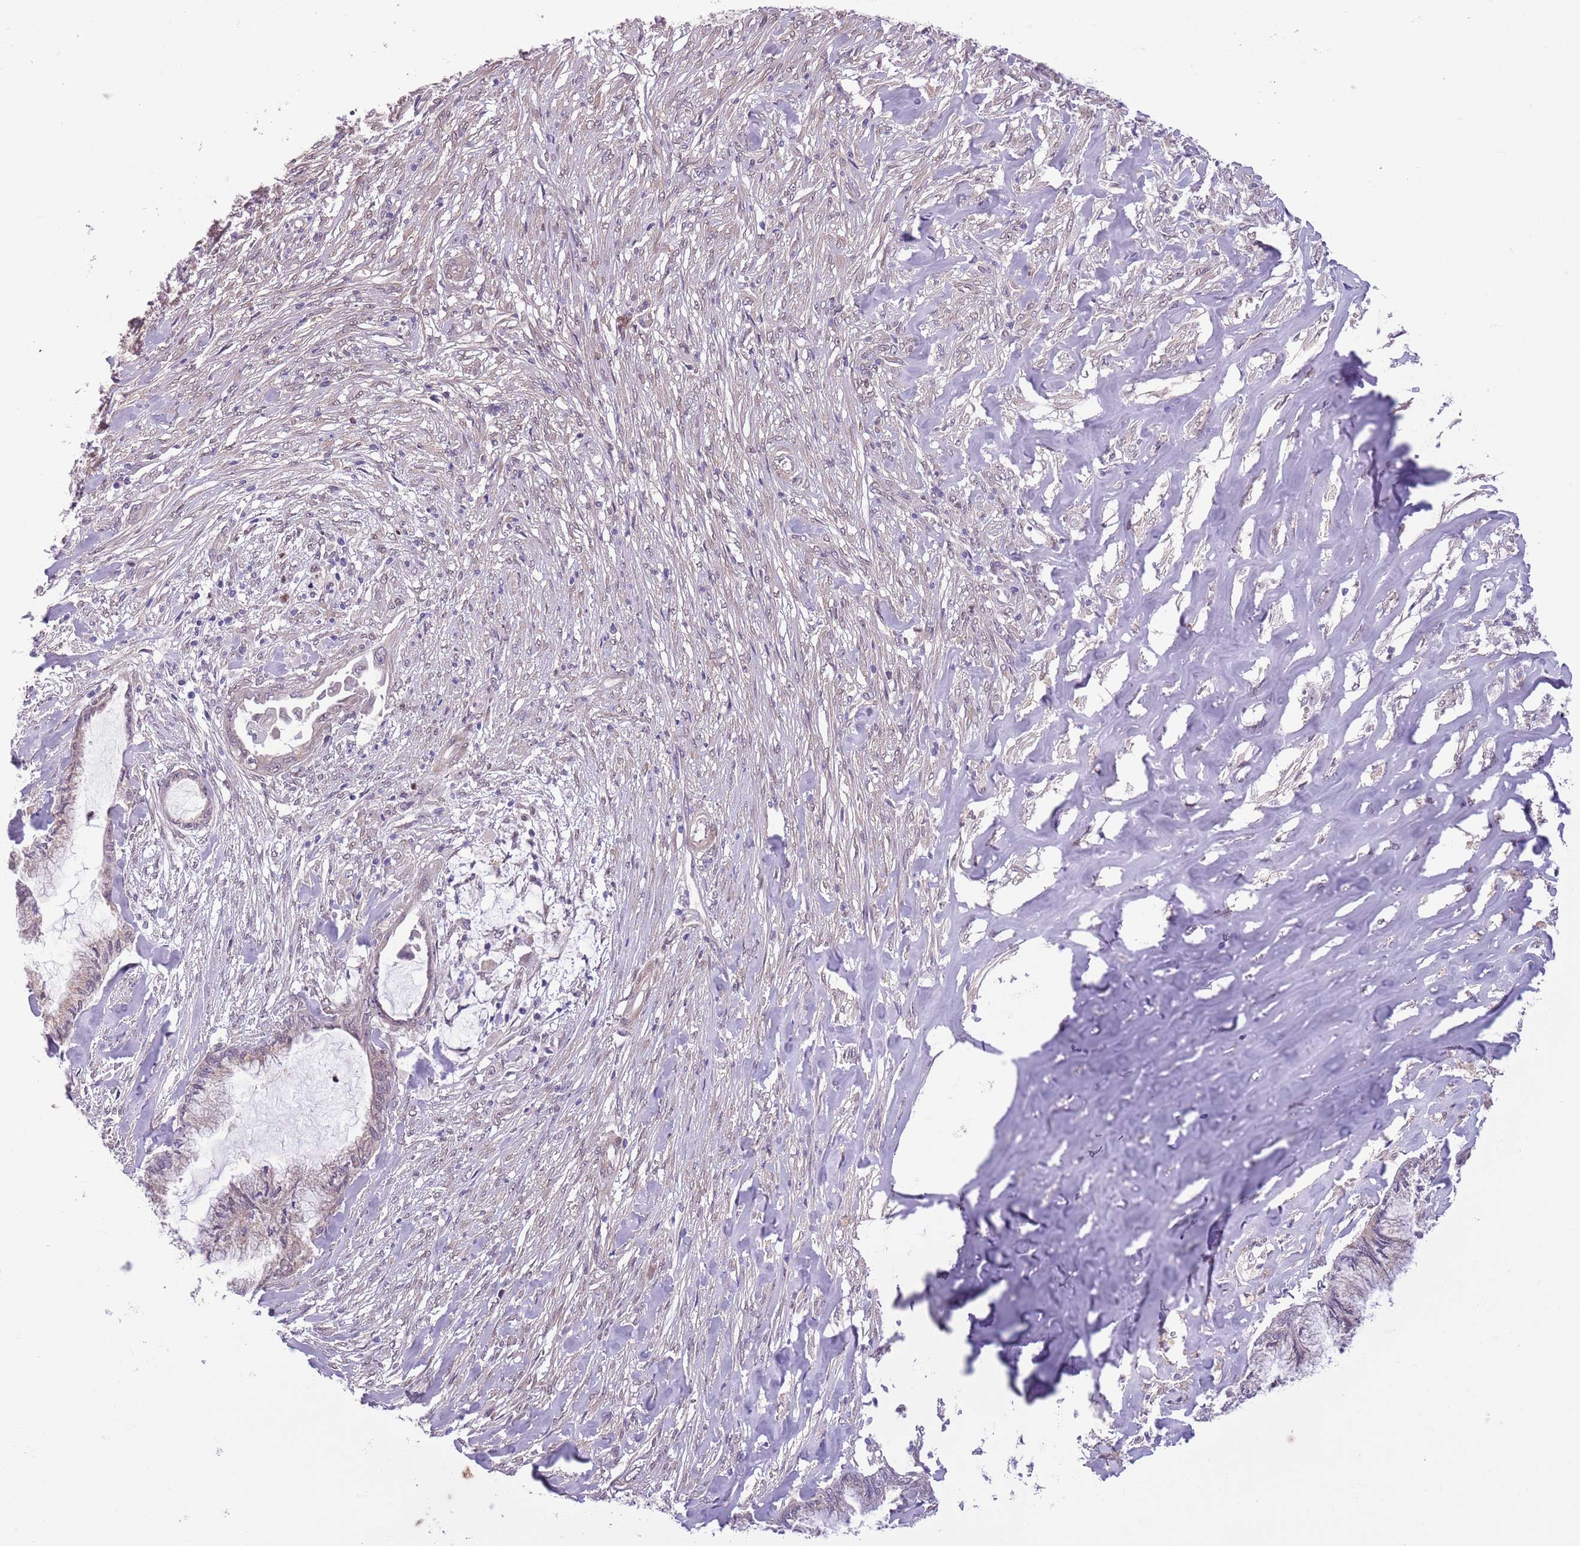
{"staining": {"intensity": "weak", "quantity": "25%-75%", "location": "cytoplasmic/membranous"}, "tissue": "endometrial cancer", "cell_type": "Tumor cells", "image_type": "cancer", "snomed": [{"axis": "morphology", "description": "Adenocarcinoma, NOS"}, {"axis": "topography", "description": "Endometrium"}], "caption": "A brown stain shows weak cytoplasmic/membranous staining of a protein in endometrial cancer tumor cells.", "gene": "ADCY7", "patient": {"sex": "female", "age": 86}}